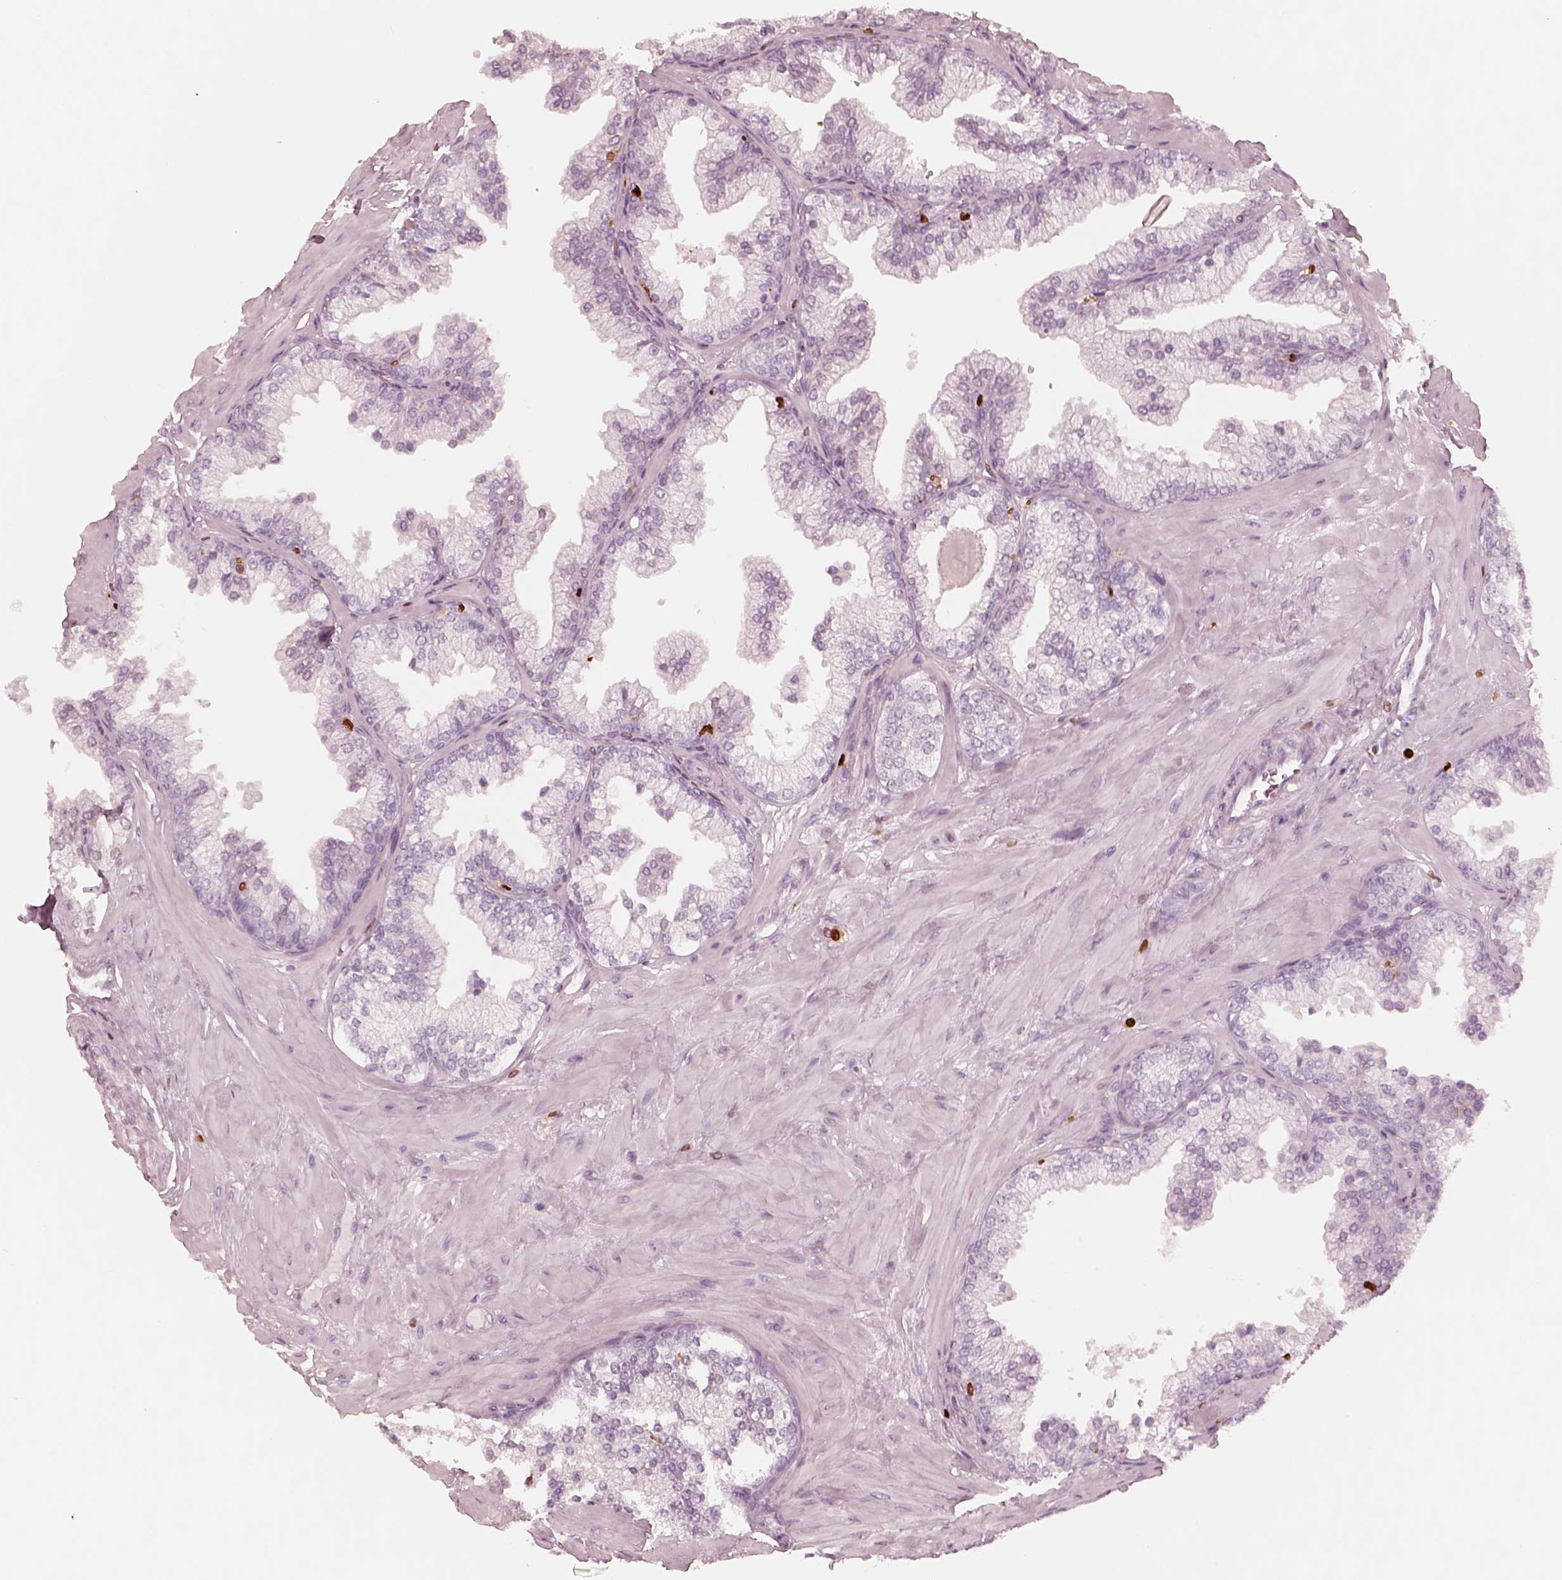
{"staining": {"intensity": "negative", "quantity": "none", "location": "none"}, "tissue": "prostate", "cell_type": "Glandular cells", "image_type": "normal", "snomed": [{"axis": "morphology", "description": "Normal tissue, NOS"}, {"axis": "topography", "description": "Prostate"}, {"axis": "topography", "description": "Peripheral nerve tissue"}], "caption": "High magnification brightfield microscopy of benign prostate stained with DAB (3,3'-diaminobenzidine) (brown) and counterstained with hematoxylin (blue): glandular cells show no significant positivity.", "gene": "ALOX5", "patient": {"sex": "male", "age": 61}}